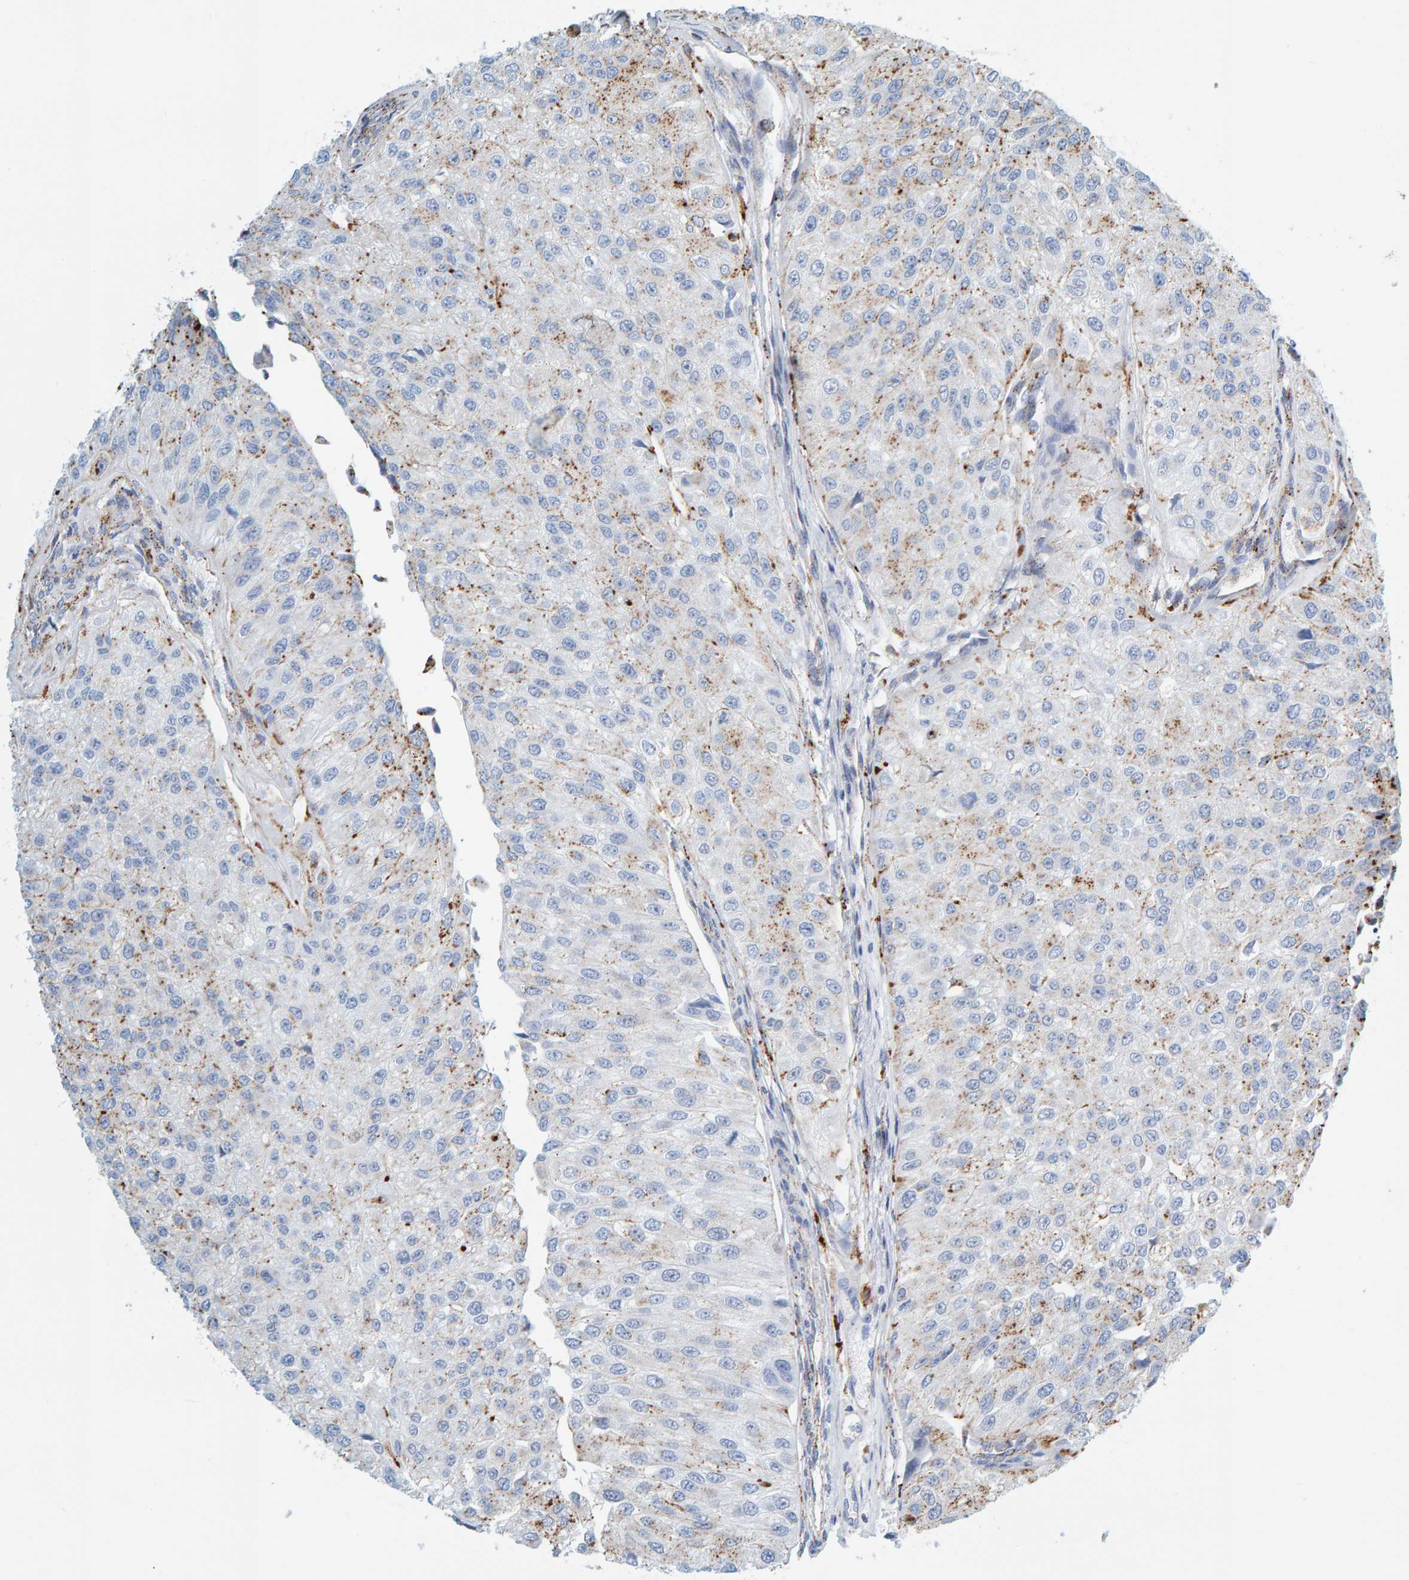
{"staining": {"intensity": "moderate", "quantity": "<25%", "location": "cytoplasmic/membranous"}, "tissue": "urothelial cancer", "cell_type": "Tumor cells", "image_type": "cancer", "snomed": [{"axis": "morphology", "description": "Urothelial carcinoma, High grade"}, {"axis": "topography", "description": "Kidney"}, {"axis": "topography", "description": "Urinary bladder"}], "caption": "DAB immunohistochemical staining of urothelial cancer shows moderate cytoplasmic/membranous protein staining in approximately <25% of tumor cells. The staining is performed using DAB (3,3'-diaminobenzidine) brown chromogen to label protein expression. The nuclei are counter-stained blue using hematoxylin.", "gene": "BIN3", "patient": {"sex": "male", "age": 77}}